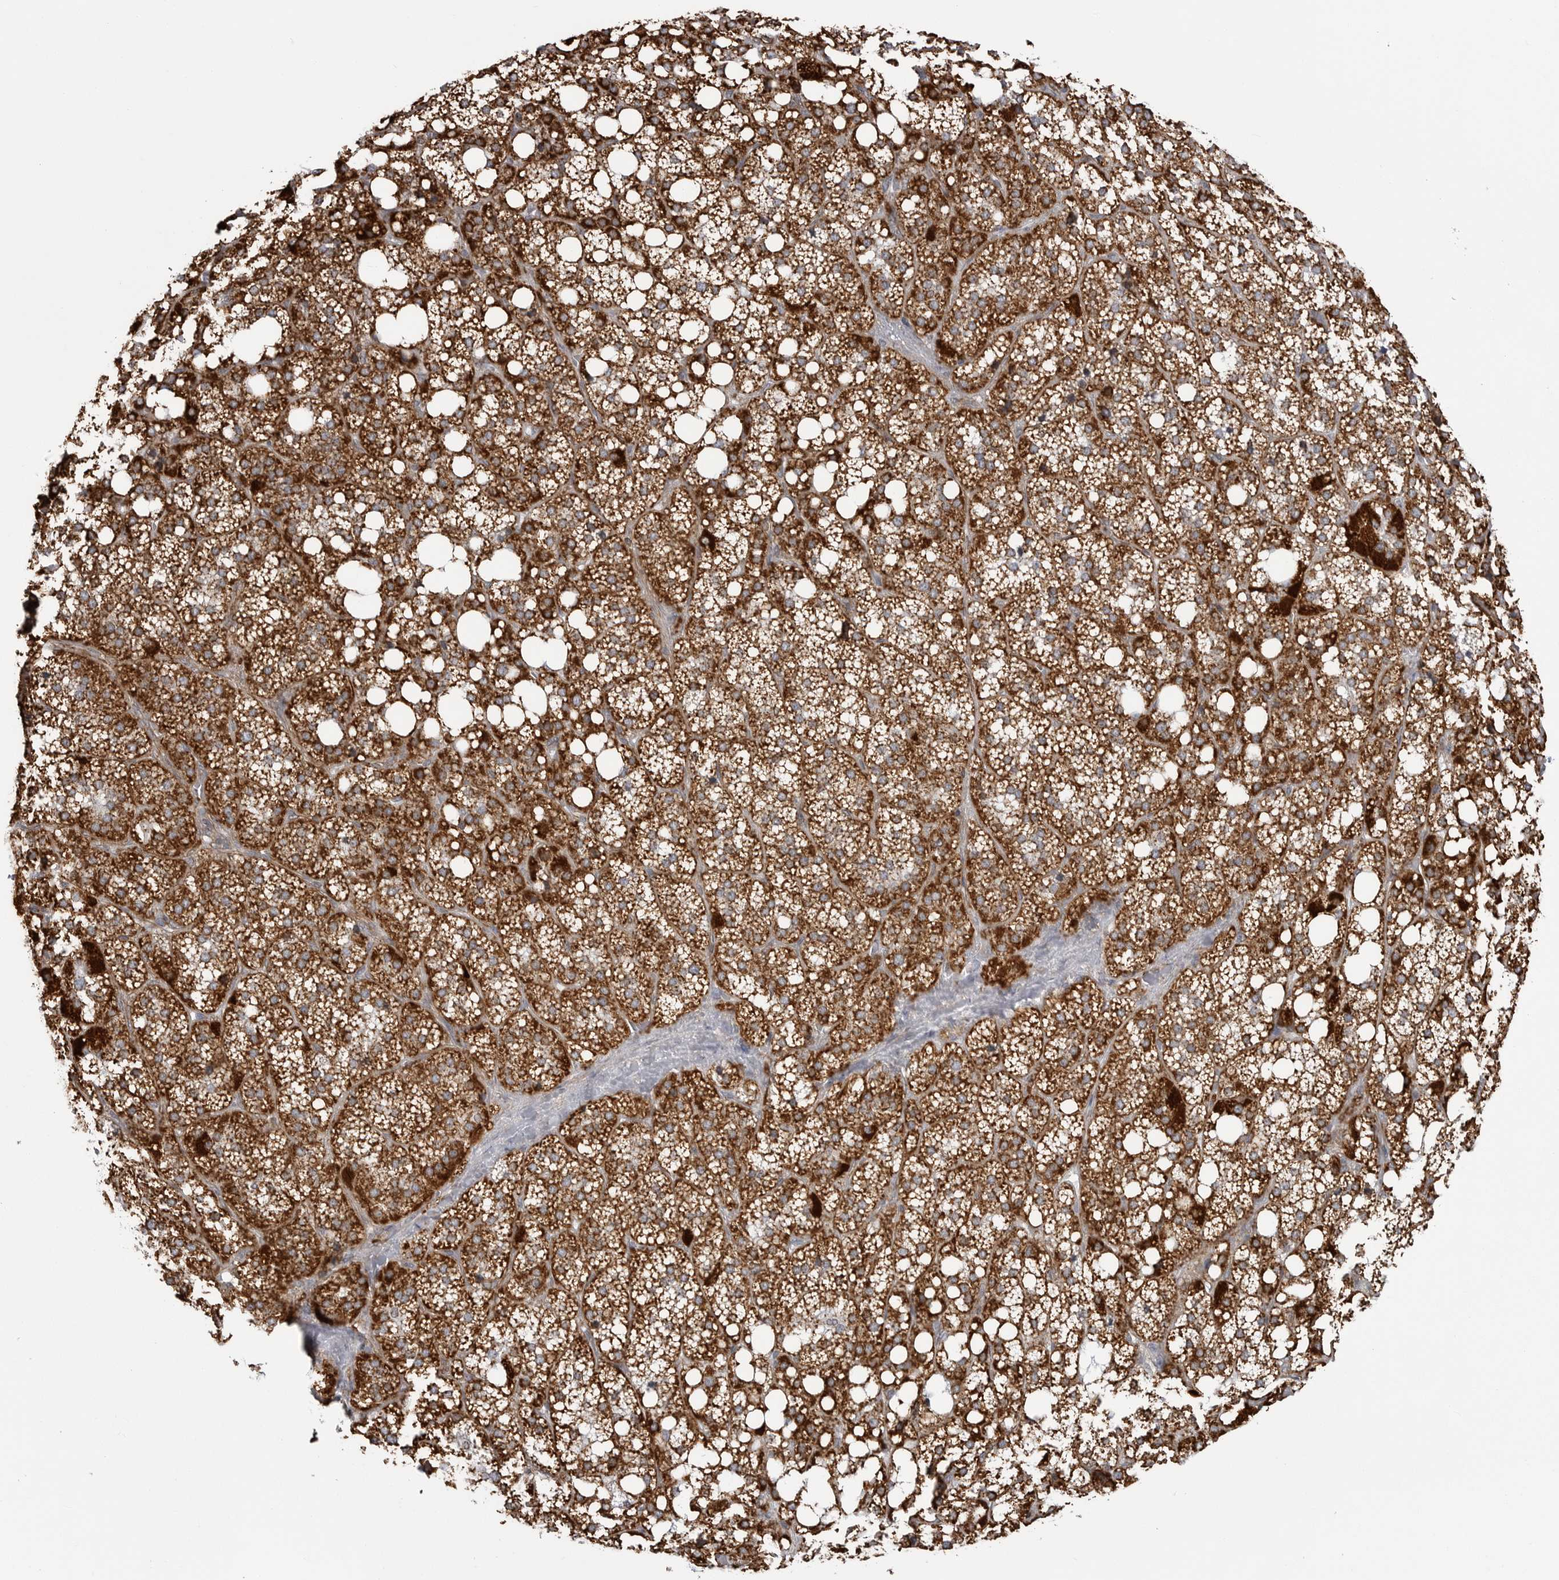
{"staining": {"intensity": "strong", "quantity": ">75%", "location": "cytoplasmic/membranous"}, "tissue": "adrenal gland", "cell_type": "Glandular cells", "image_type": "normal", "snomed": [{"axis": "morphology", "description": "Normal tissue, NOS"}, {"axis": "topography", "description": "Adrenal gland"}], "caption": "Immunohistochemistry (IHC) photomicrograph of benign adrenal gland stained for a protein (brown), which reveals high levels of strong cytoplasmic/membranous expression in about >75% of glandular cells.", "gene": "FH", "patient": {"sex": "female", "age": 59}}